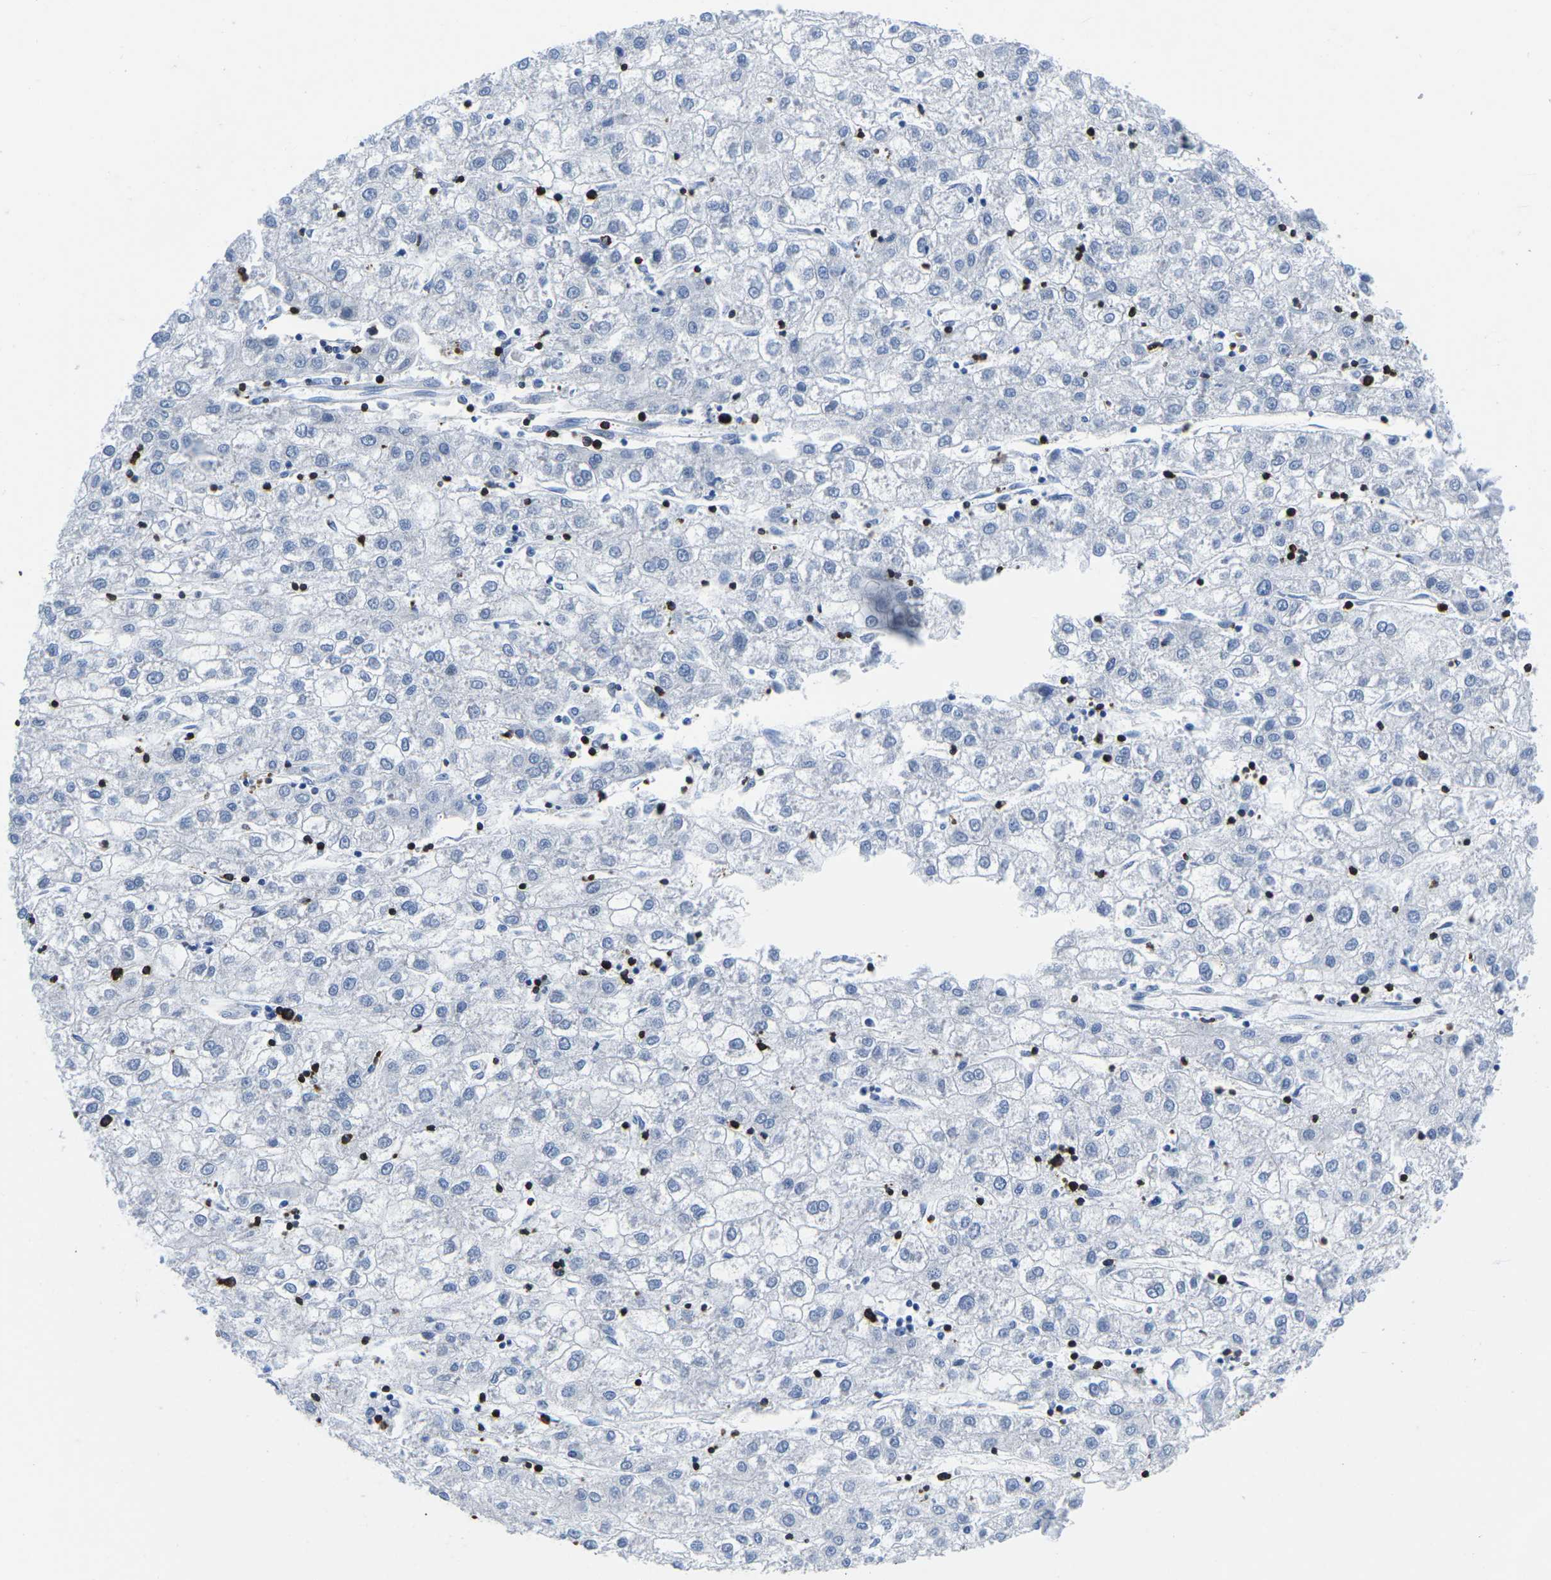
{"staining": {"intensity": "negative", "quantity": "none", "location": "none"}, "tissue": "liver cancer", "cell_type": "Tumor cells", "image_type": "cancer", "snomed": [{"axis": "morphology", "description": "Carcinoma, Hepatocellular, NOS"}, {"axis": "topography", "description": "Liver"}], "caption": "The image displays no significant expression in tumor cells of liver cancer (hepatocellular carcinoma).", "gene": "CTSW", "patient": {"sex": "male", "age": 72}}